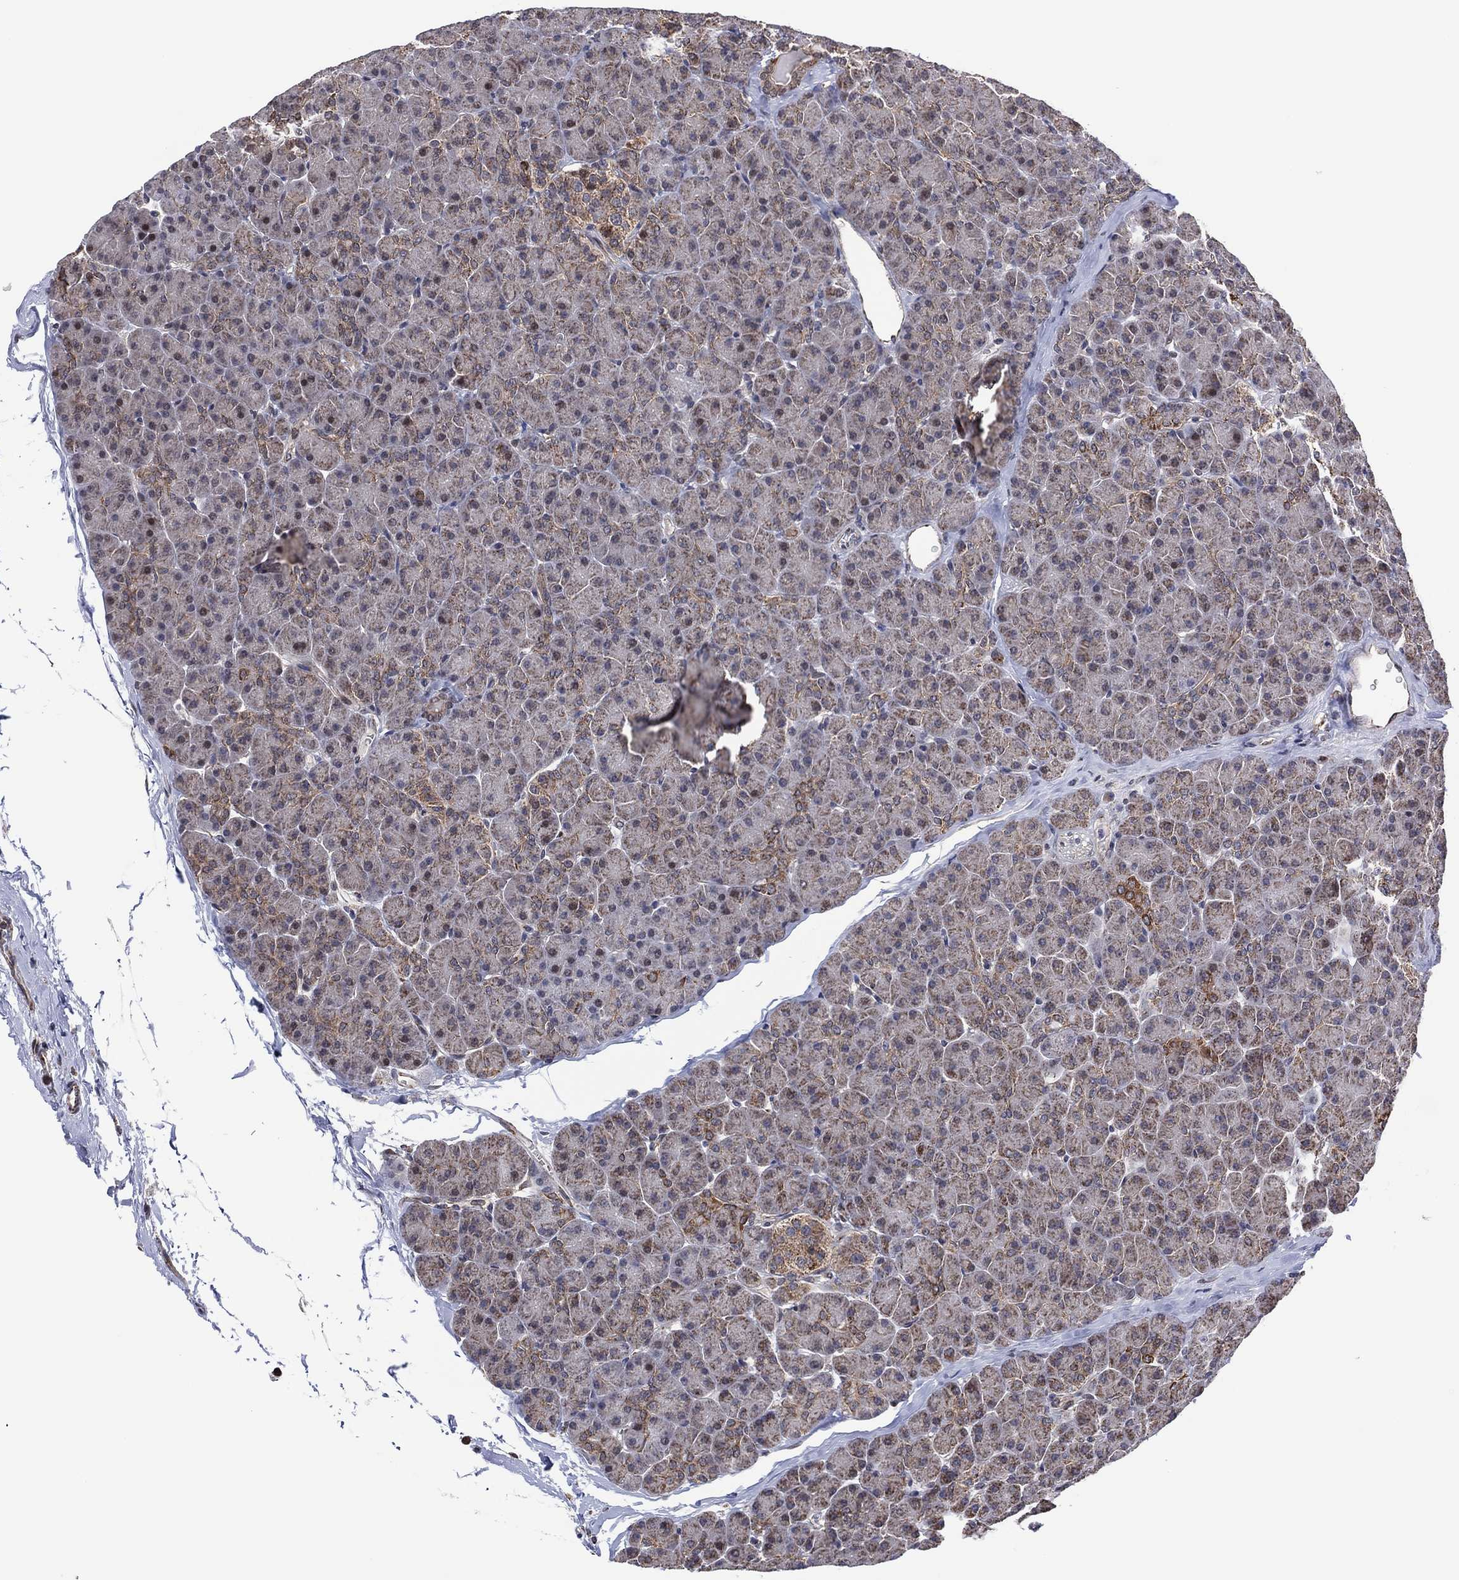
{"staining": {"intensity": "weak", "quantity": "25%-75%", "location": "cytoplasmic/membranous"}, "tissue": "pancreas", "cell_type": "Exocrine glandular cells", "image_type": "normal", "snomed": [{"axis": "morphology", "description": "Normal tissue, NOS"}, {"axis": "topography", "description": "Pancreas"}], "caption": "Immunohistochemistry (IHC) micrograph of unremarkable pancreas: pancreas stained using immunohistochemistry reveals low levels of weak protein expression localized specifically in the cytoplasmic/membranous of exocrine glandular cells, appearing as a cytoplasmic/membranous brown color.", "gene": "PIDD1", "patient": {"sex": "female", "age": 44}}